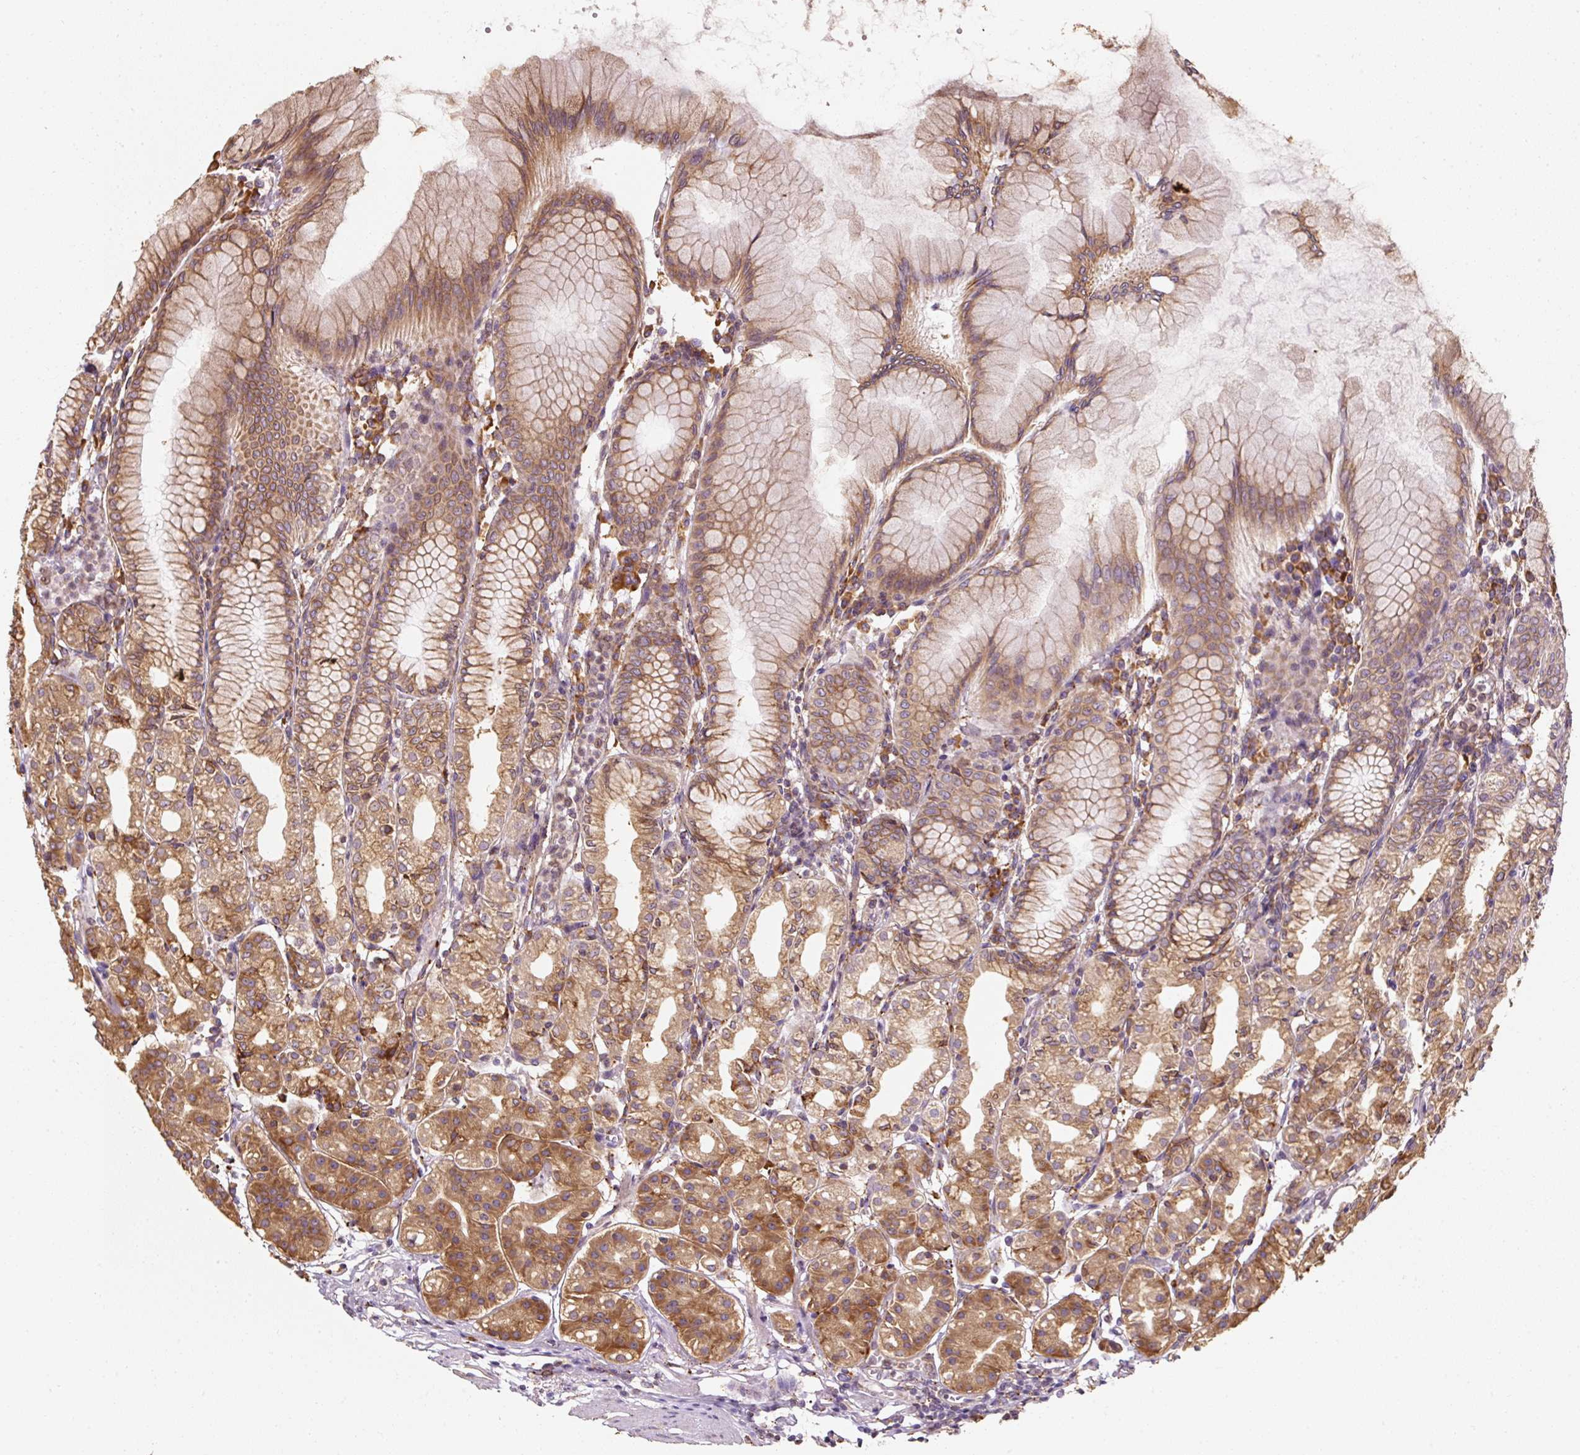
{"staining": {"intensity": "strong", "quantity": "25%-75%", "location": "cytoplasmic/membranous"}, "tissue": "stomach", "cell_type": "Glandular cells", "image_type": "normal", "snomed": [{"axis": "morphology", "description": "Normal tissue, NOS"}, {"axis": "topography", "description": "Stomach"}], "caption": "Benign stomach was stained to show a protein in brown. There is high levels of strong cytoplasmic/membranous staining in approximately 25%-75% of glandular cells. (DAB IHC with brightfield microscopy, high magnification).", "gene": "PRKCSH", "patient": {"sex": "female", "age": 57}}